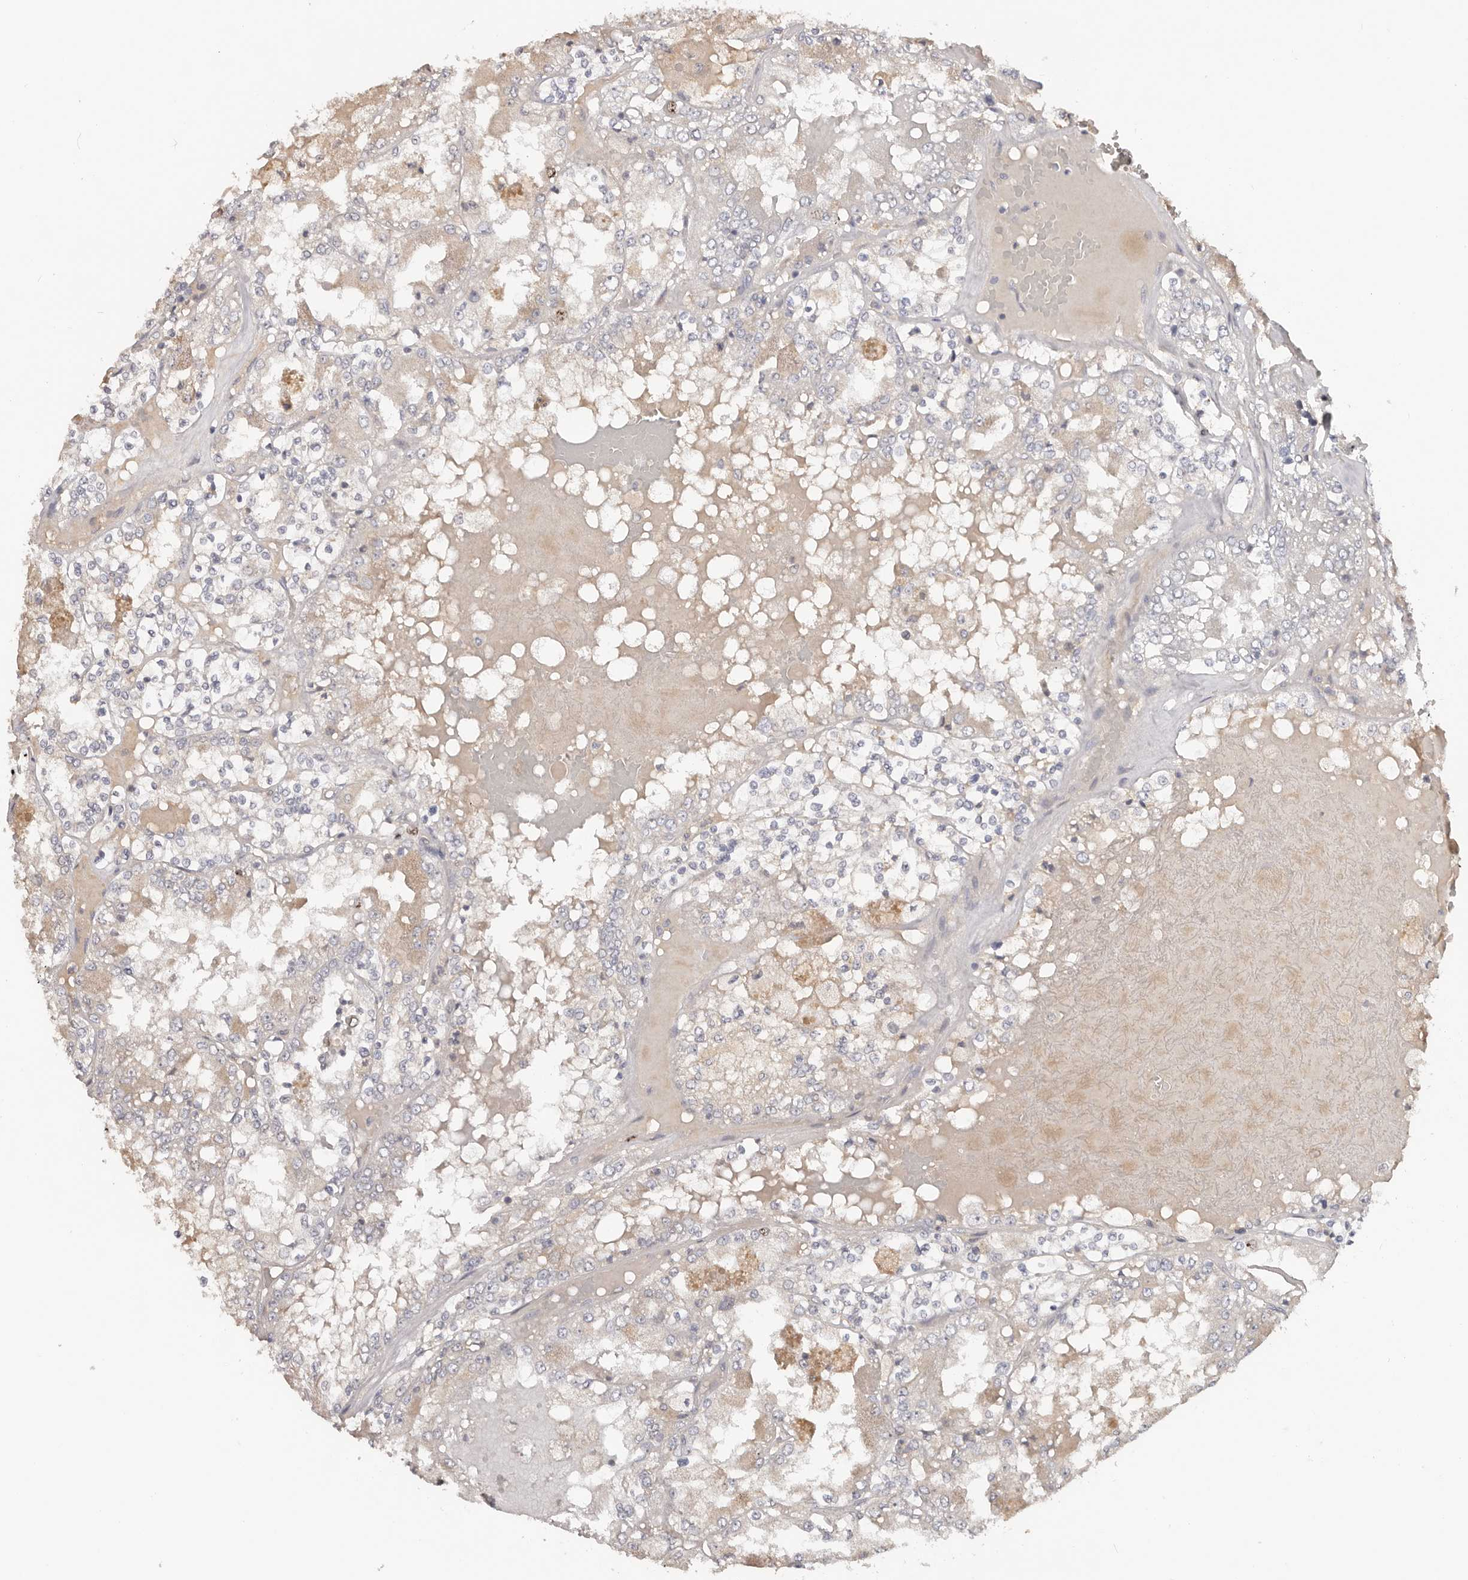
{"staining": {"intensity": "negative", "quantity": "none", "location": "none"}, "tissue": "renal cancer", "cell_type": "Tumor cells", "image_type": "cancer", "snomed": [{"axis": "morphology", "description": "Adenocarcinoma, NOS"}, {"axis": "topography", "description": "Kidney"}], "caption": "Renal cancer was stained to show a protein in brown. There is no significant positivity in tumor cells.", "gene": "CCDC190", "patient": {"sex": "female", "age": 56}}